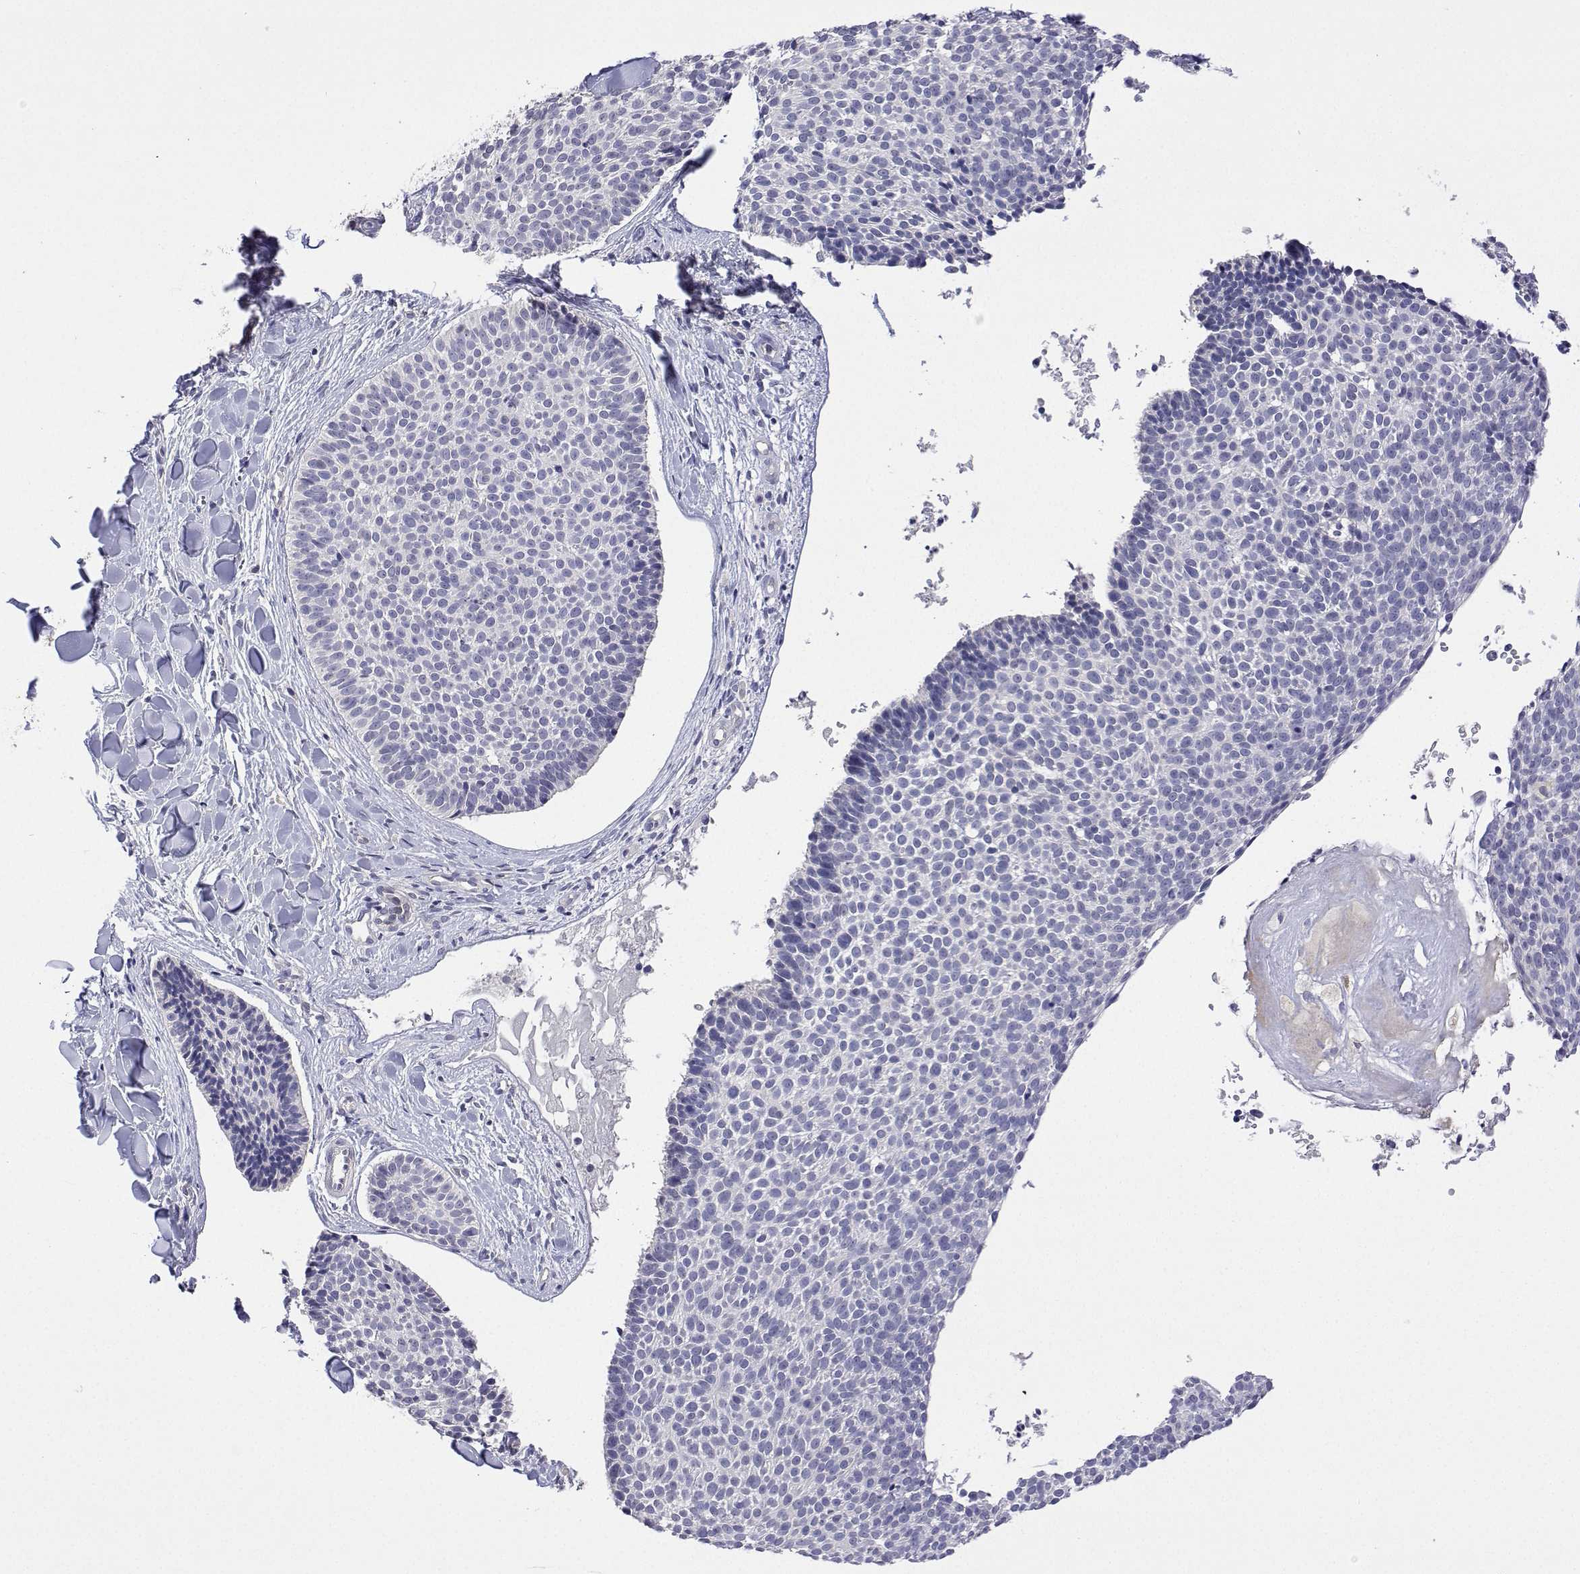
{"staining": {"intensity": "negative", "quantity": "none", "location": "none"}, "tissue": "skin cancer", "cell_type": "Tumor cells", "image_type": "cancer", "snomed": [{"axis": "morphology", "description": "Basal cell carcinoma"}, {"axis": "topography", "description": "Skin"}], "caption": "Image shows no protein expression in tumor cells of basal cell carcinoma (skin) tissue.", "gene": "PLCB1", "patient": {"sex": "male", "age": 82}}